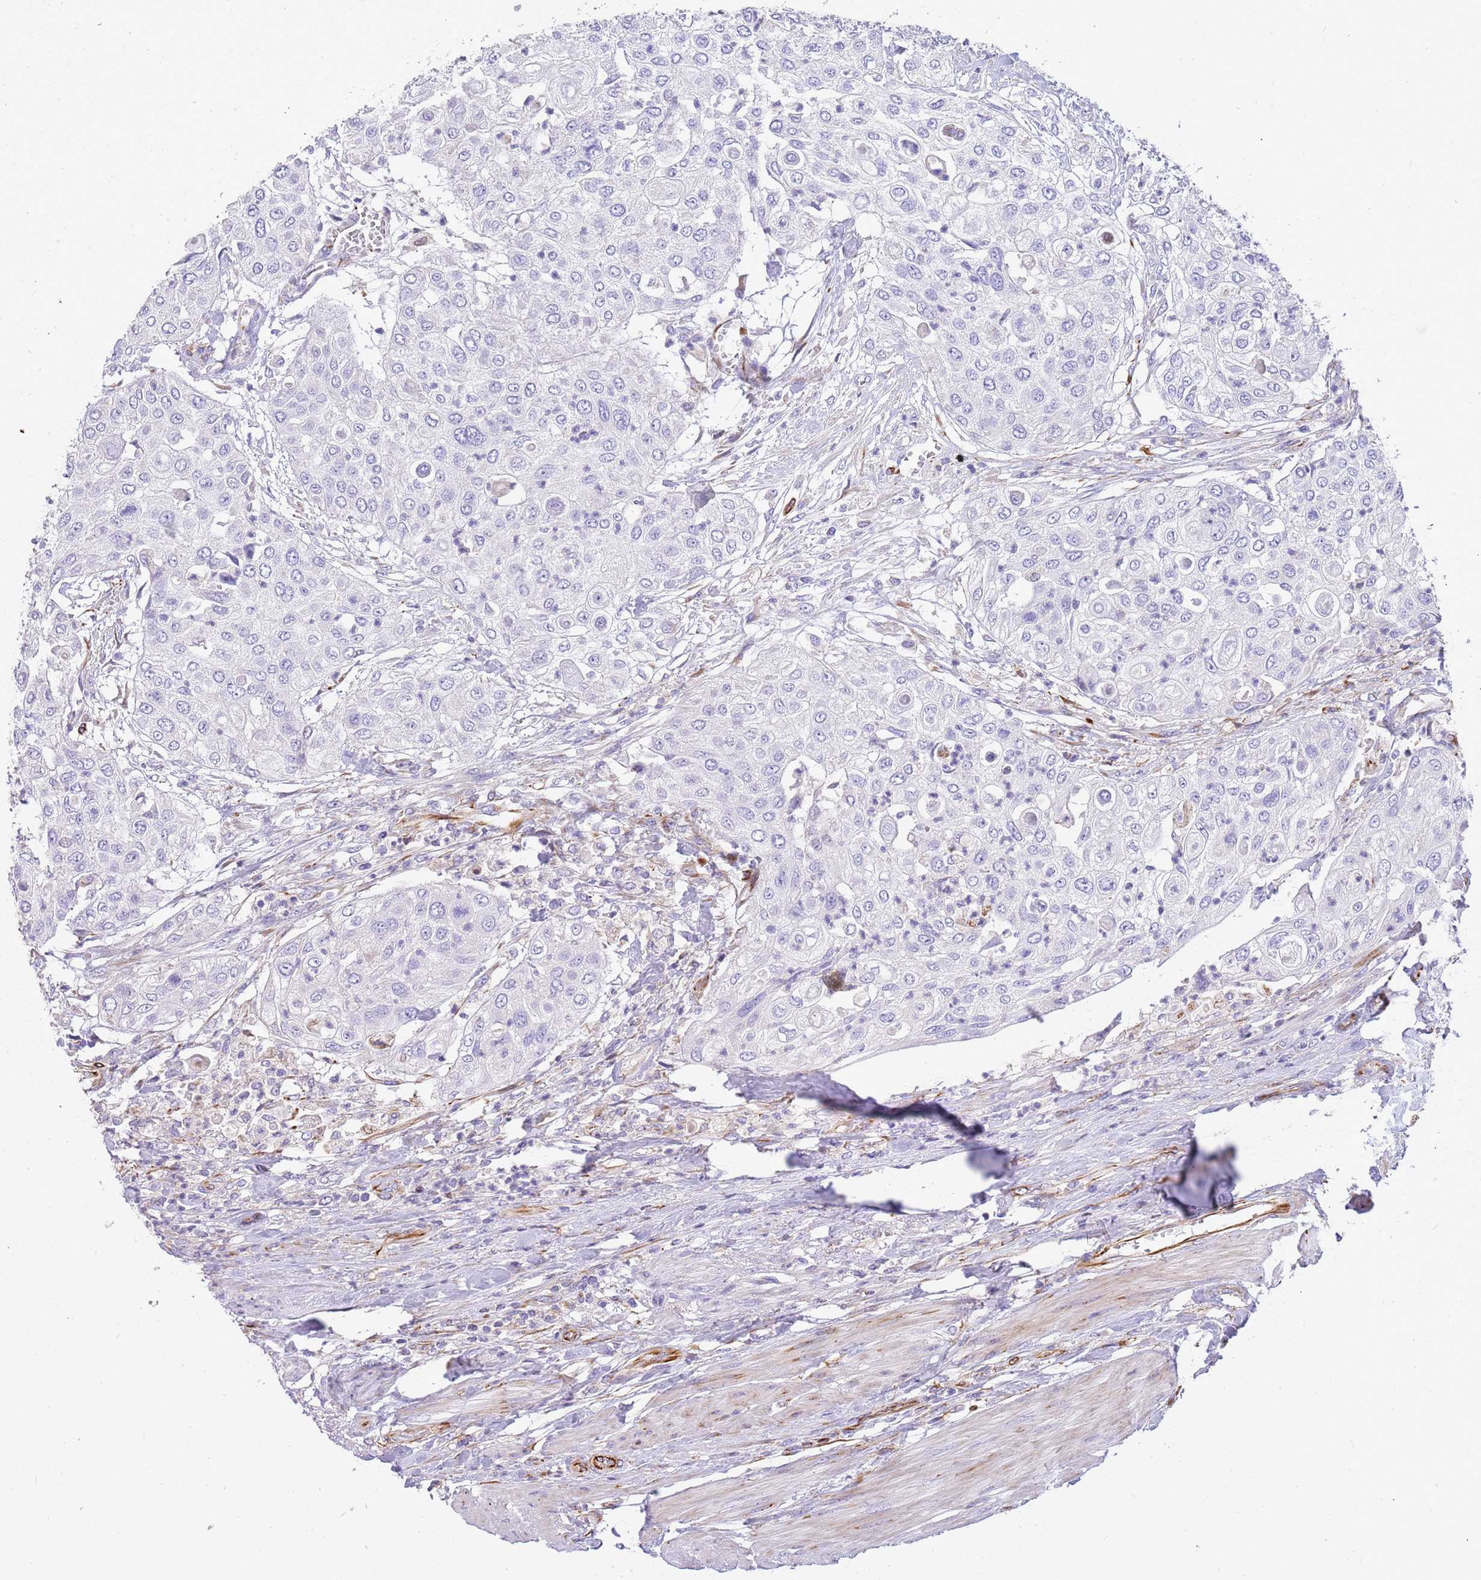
{"staining": {"intensity": "negative", "quantity": "none", "location": "none"}, "tissue": "urothelial cancer", "cell_type": "Tumor cells", "image_type": "cancer", "snomed": [{"axis": "morphology", "description": "Urothelial carcinoma, High grade"}, {"axis": "topography", "description": "Urinary bladder"}], "caption": "DAB immunohistochemical staining of human urothelial cancer shows no significant expression in tumor cells.", "gene": "ZDHHC1", "patient": {"sex": "female", "age": 79}}